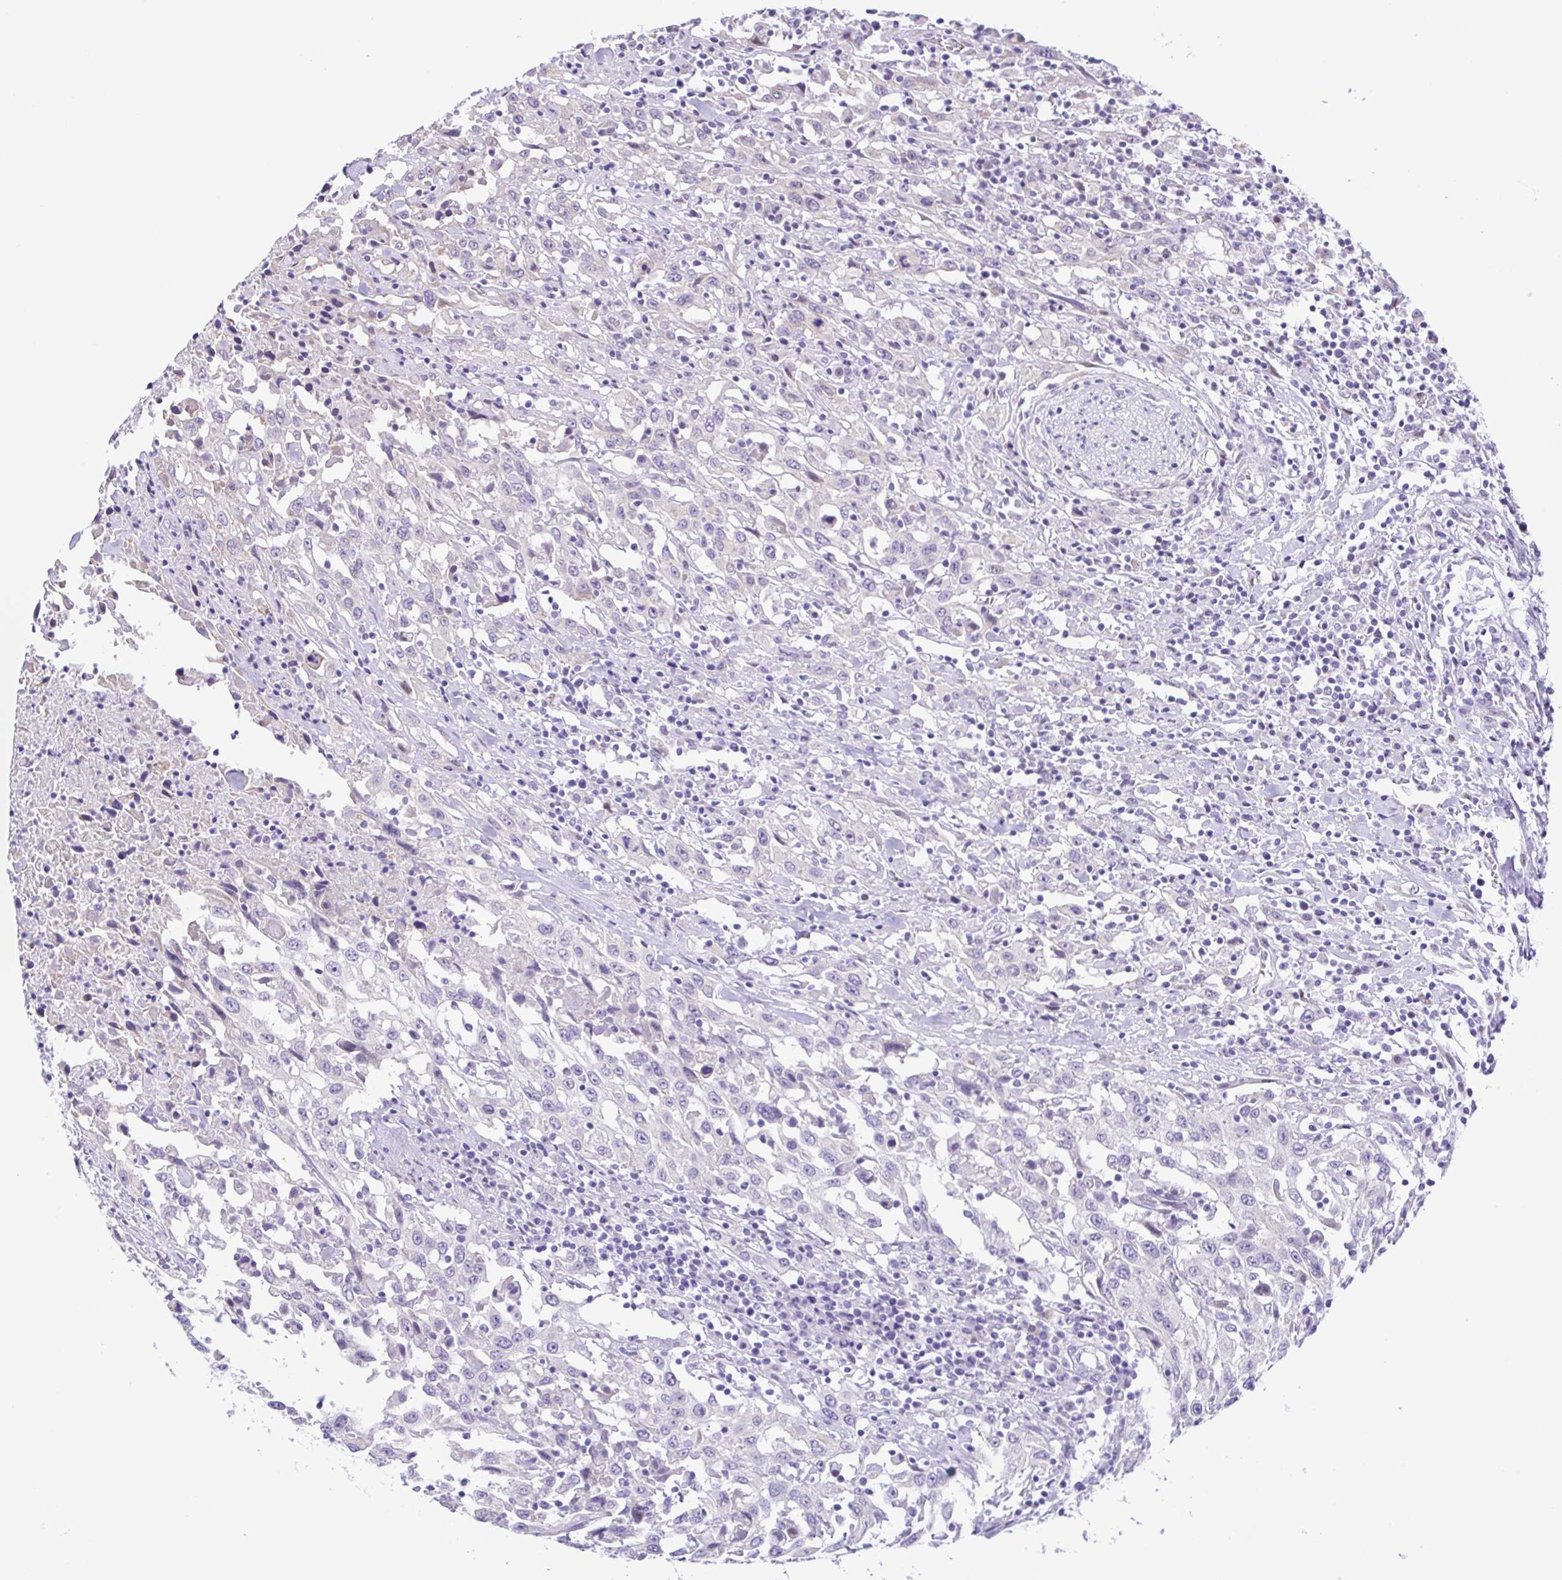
{"staining": {"intensity": "negative", "quantity": "none", "location": "none"}, "tissue": "urothelial cancer", "cell_type": "Tumor cells", "image_type": "cancer", "snomed": [{"axis": "morphology", "description": "Urothelial carcinoma, High grade"}, {"axis": "topography", "description": "Urinary bladder"}], "caption": "High power microscopy micrograph of an IHC image of high-grade urothelial carcinoma, revealing no significant staining in tumor cells. (IHC, brightfield microscopy, high magnification).", "gene": "TGM3", "patient": {"sex": "male", "age": 61}}